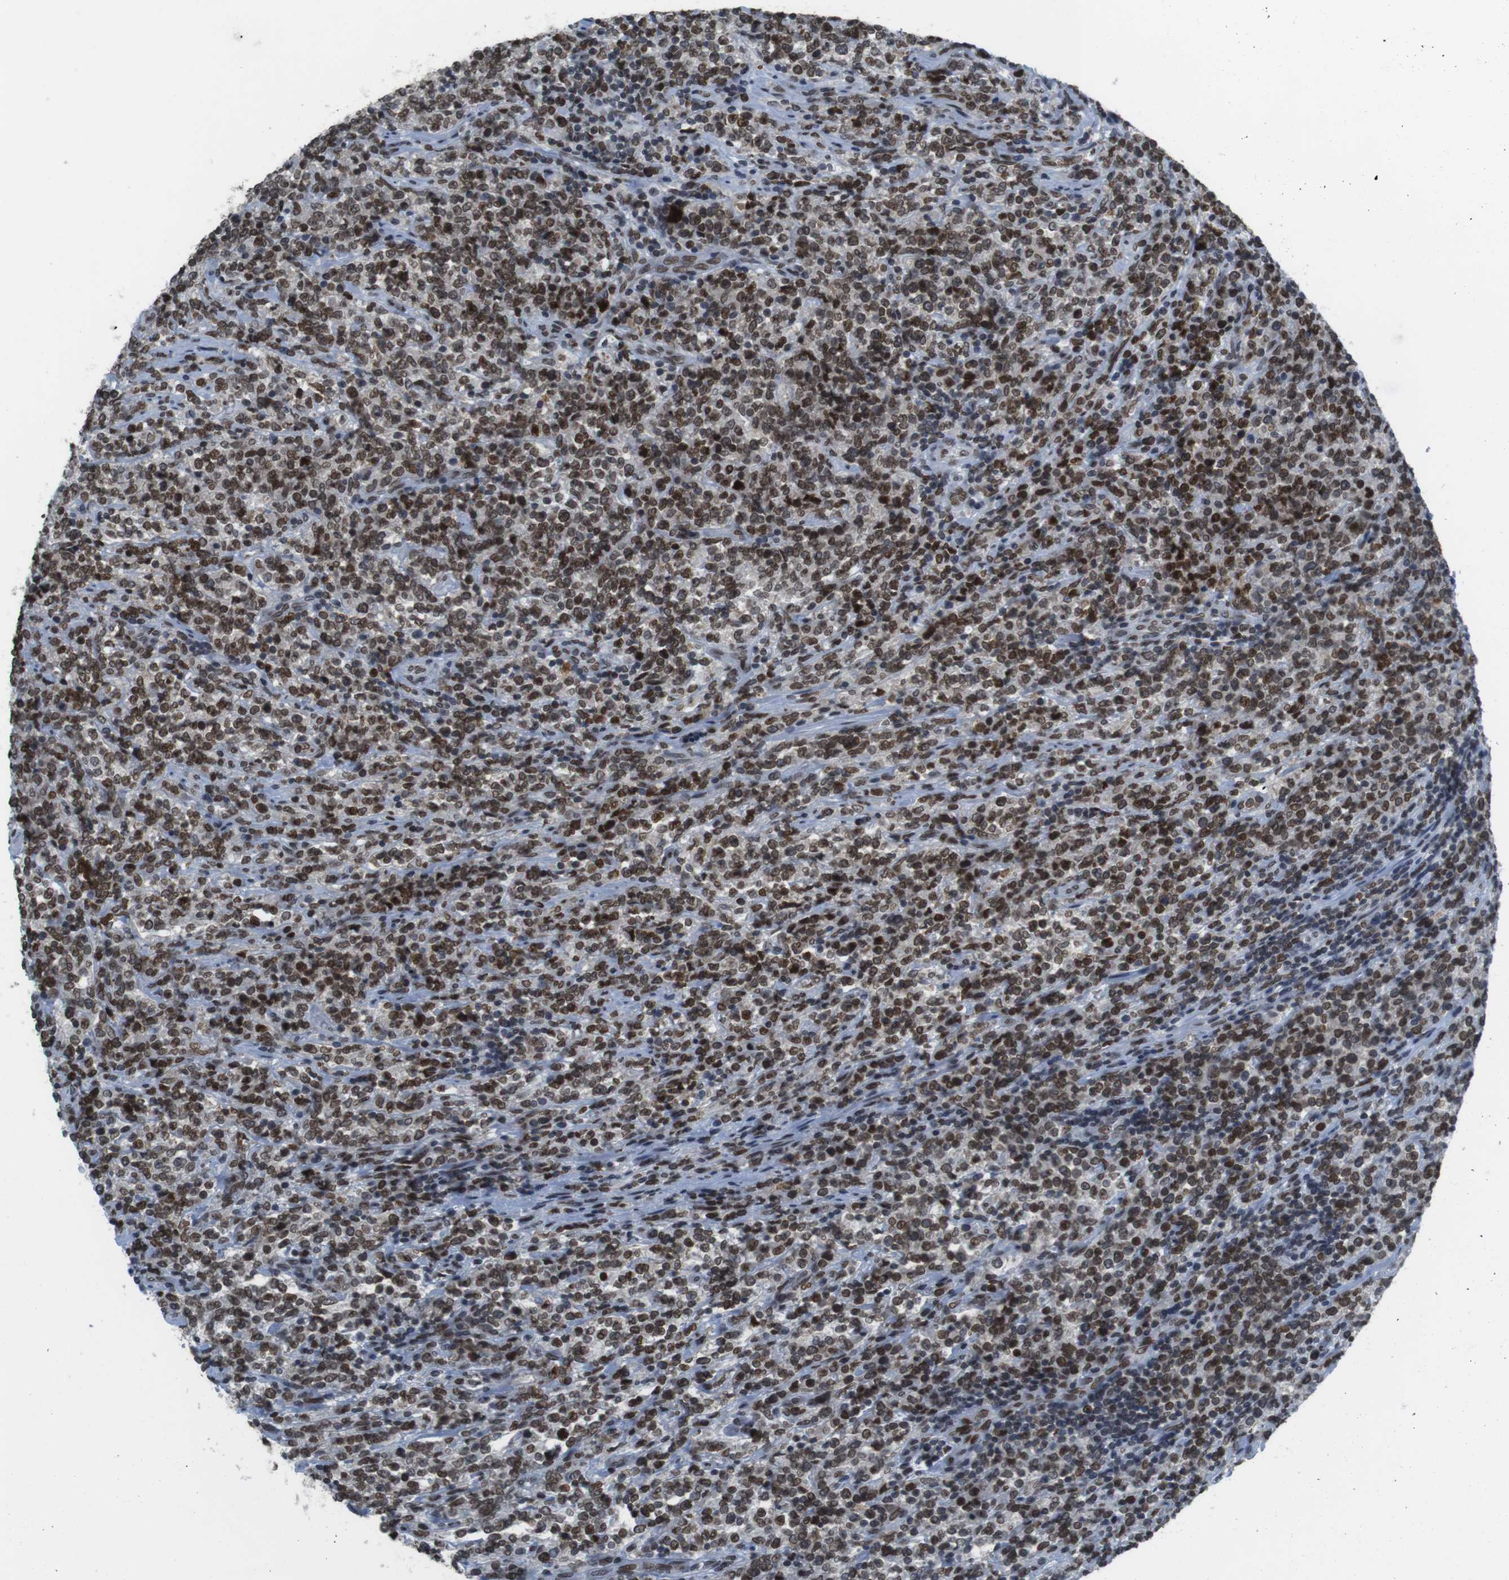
{"staining": {"intensity": "strong", "quantity": ">75%", "location": "nuclear"}, "tissue": "lymphoma", "cell_type": "Tumor cells", "image_type": "cancer", "snomed": [{"axis": "morphology", "description": "Malignant lymphoma, non-Hodgkin's type, High grade"}, {"axis": "topography", "description": "Soft tissue"}], "caption": "The photomicrograph demonstrates staining of high-grade malignant lymphoma, non-Hodgkin's type, revealing strong nuclear protein expression (brown color) within tumor cells. The staining was performed using DAB to visualize the protein expression in brown, while the nuclei were stained in blue with hematoxylin (Magnification: 20x).", "gene": "MAD1L1", "patient": {"sex": "male", "age": 18}}